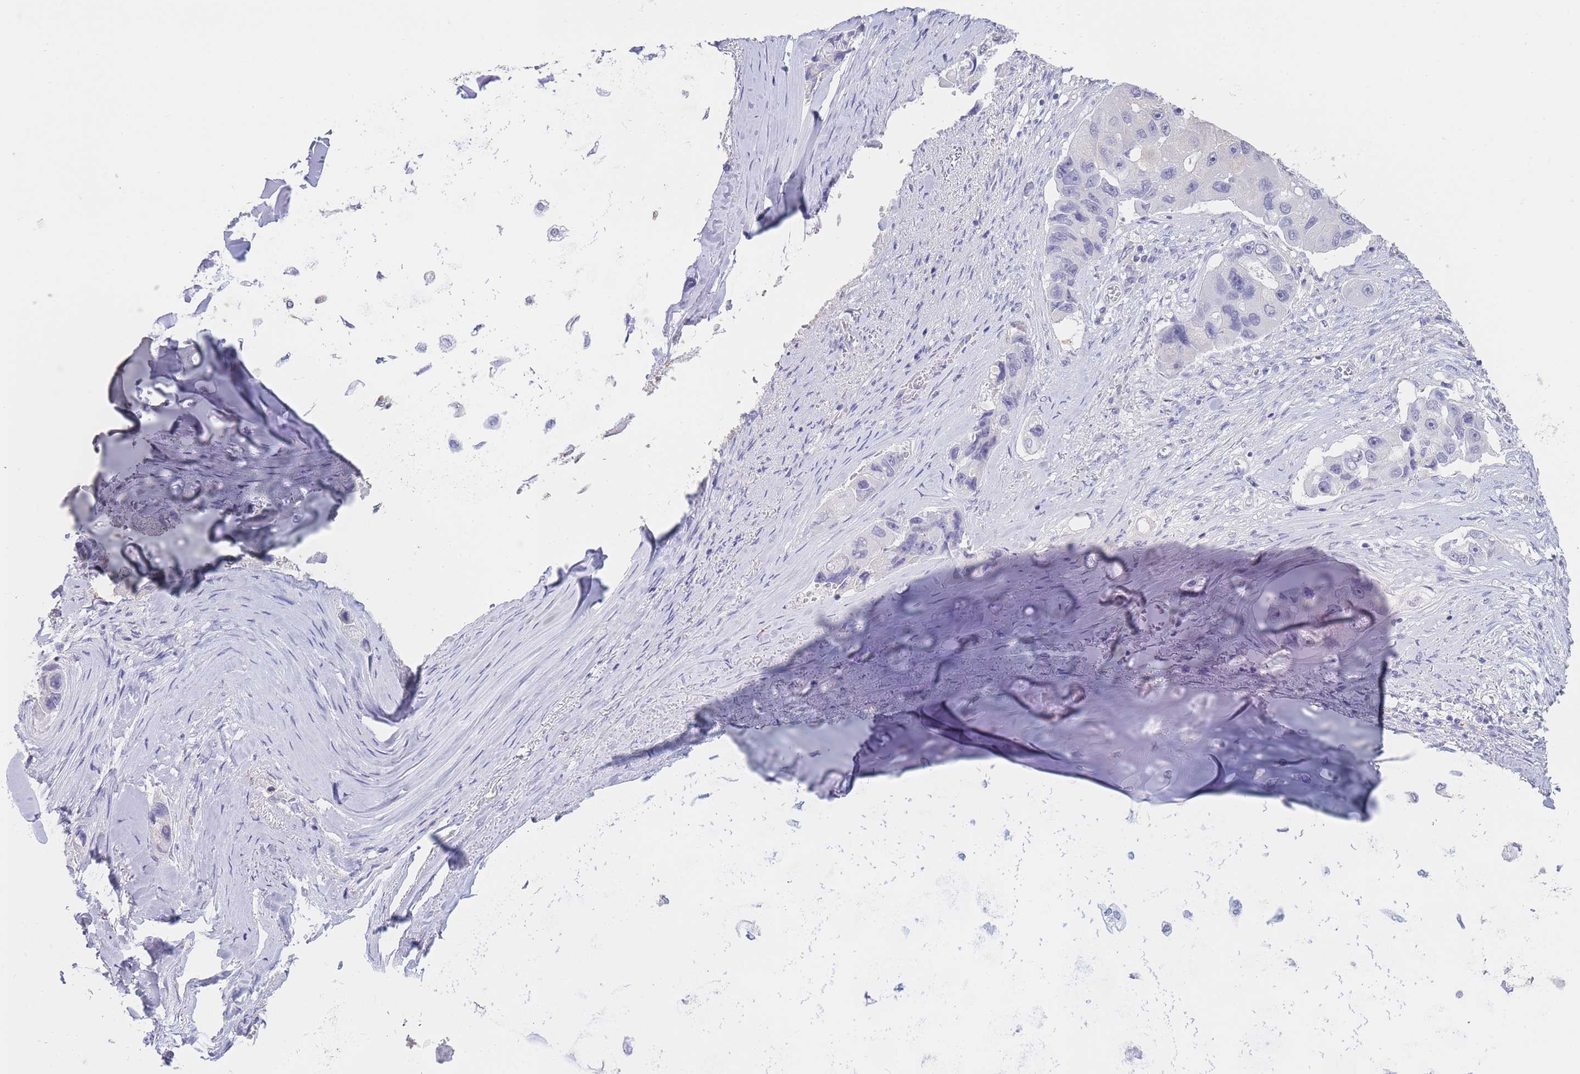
{"staining": {"intensity": "negative", "quantity": "none", "location": "none"}, "tissue": "lung cancer", "cell_type": "Tumor cells", "image_type": "cancer", "snomed": [{"axis": "morphology", "description": "Adenocarcinoma, NOS"}, {"axis": "topography", "description": "Lung"}], "caption": "Micrograph shows no protein staining in tumor cells of lung cancer tissue. (DAB immunohistochemistry with hematoxylin counter stain).", "gene": "CD37", "patient": {"sex": "female", "age": 54}}